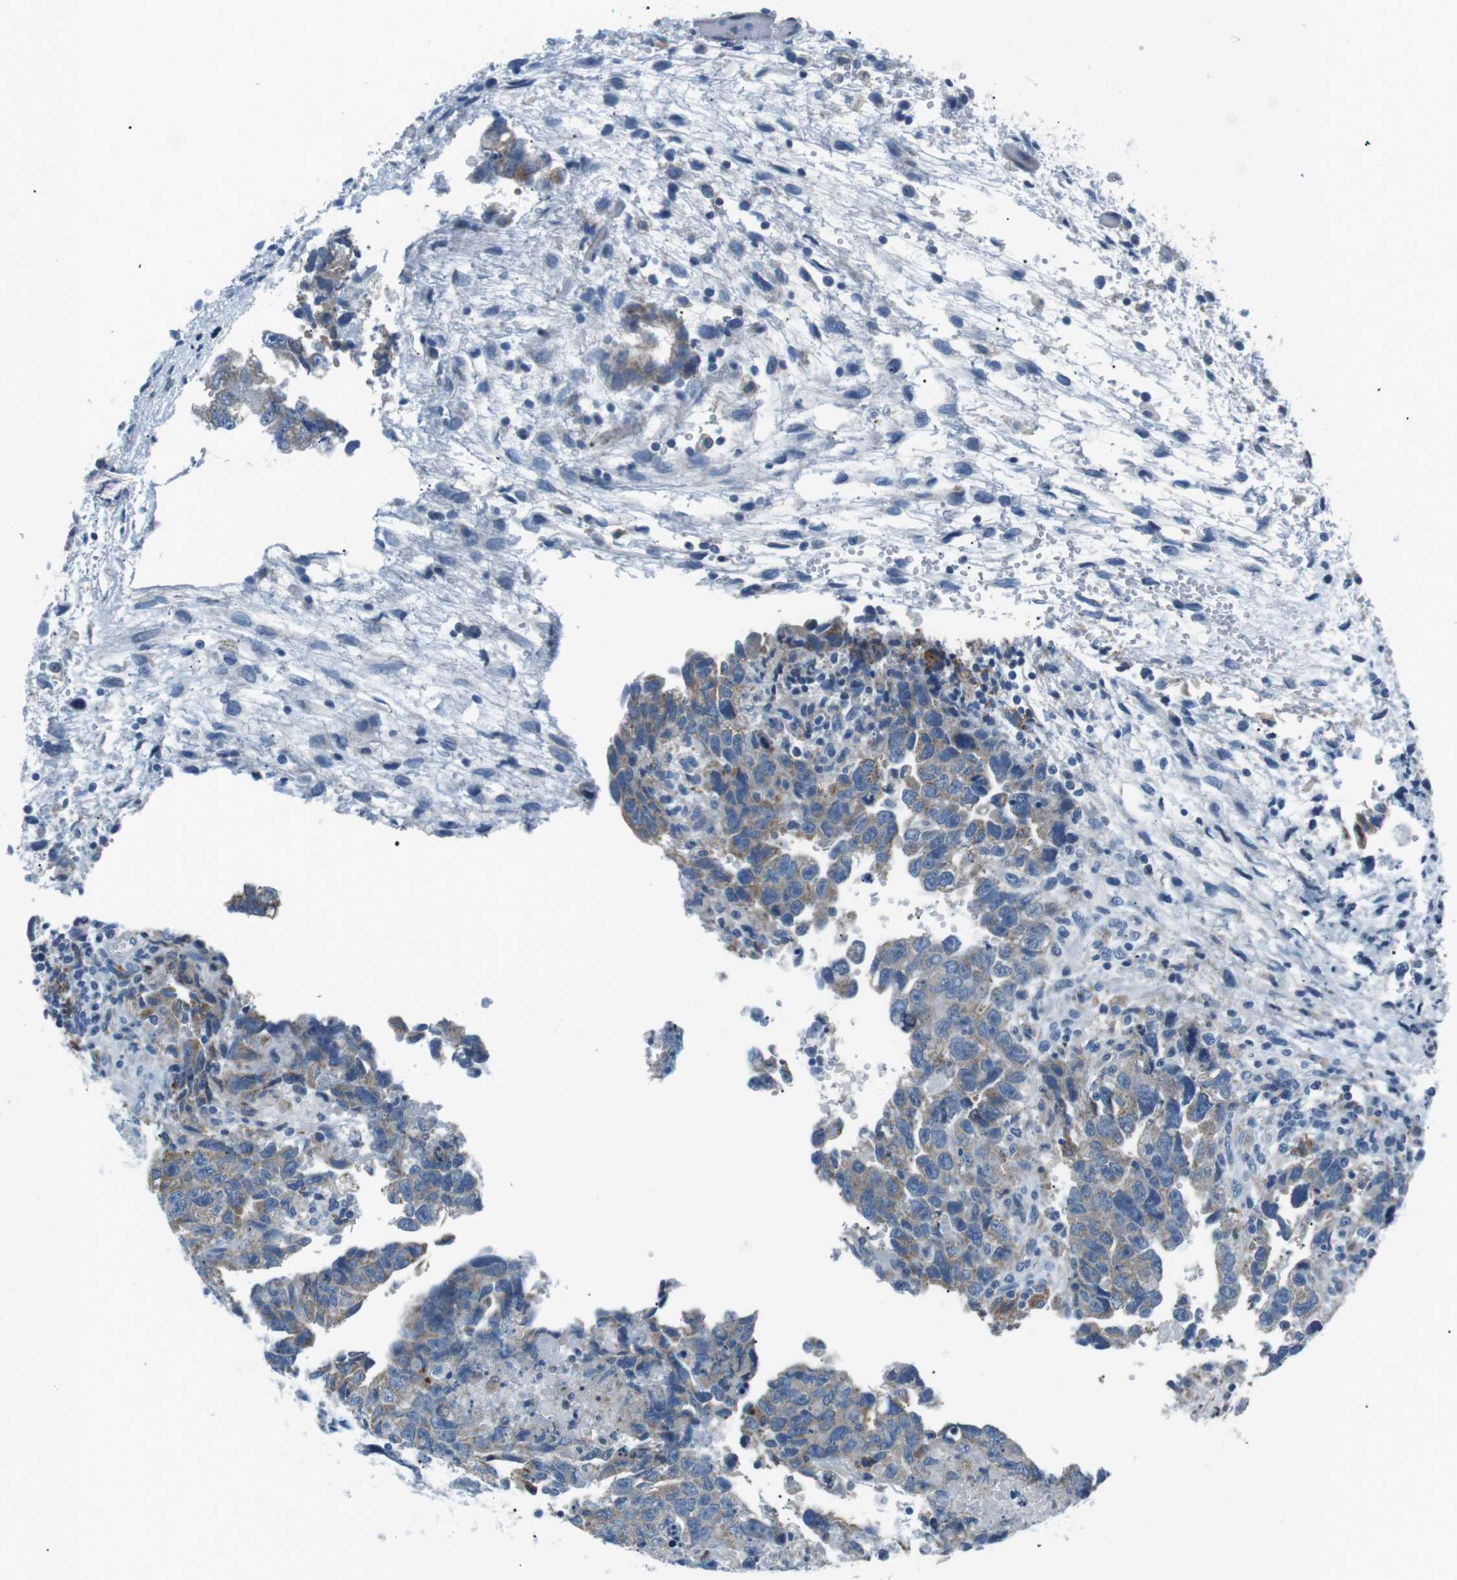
{"staining": {"intensity": "moderate", "quantity": "<25%", "location": "cytoplasmic/membranous"}, "tissue": "testis cancer", "cell_type": "Tumor cells", "image_type": "cancer", "snomed": [{"axis": "morphology", "description": "Carcinoma, Embryonal, NOS"}, {"axis": "topography", "description": "Testis"}], "caption": "Protein expression by IHC demonstrates moderate cytoplasmic/membranous expression in about <25% of tumor cells in testis cancer.", "gene": "CSF2RA", "patient": {"sex": "male", "age": 36}}